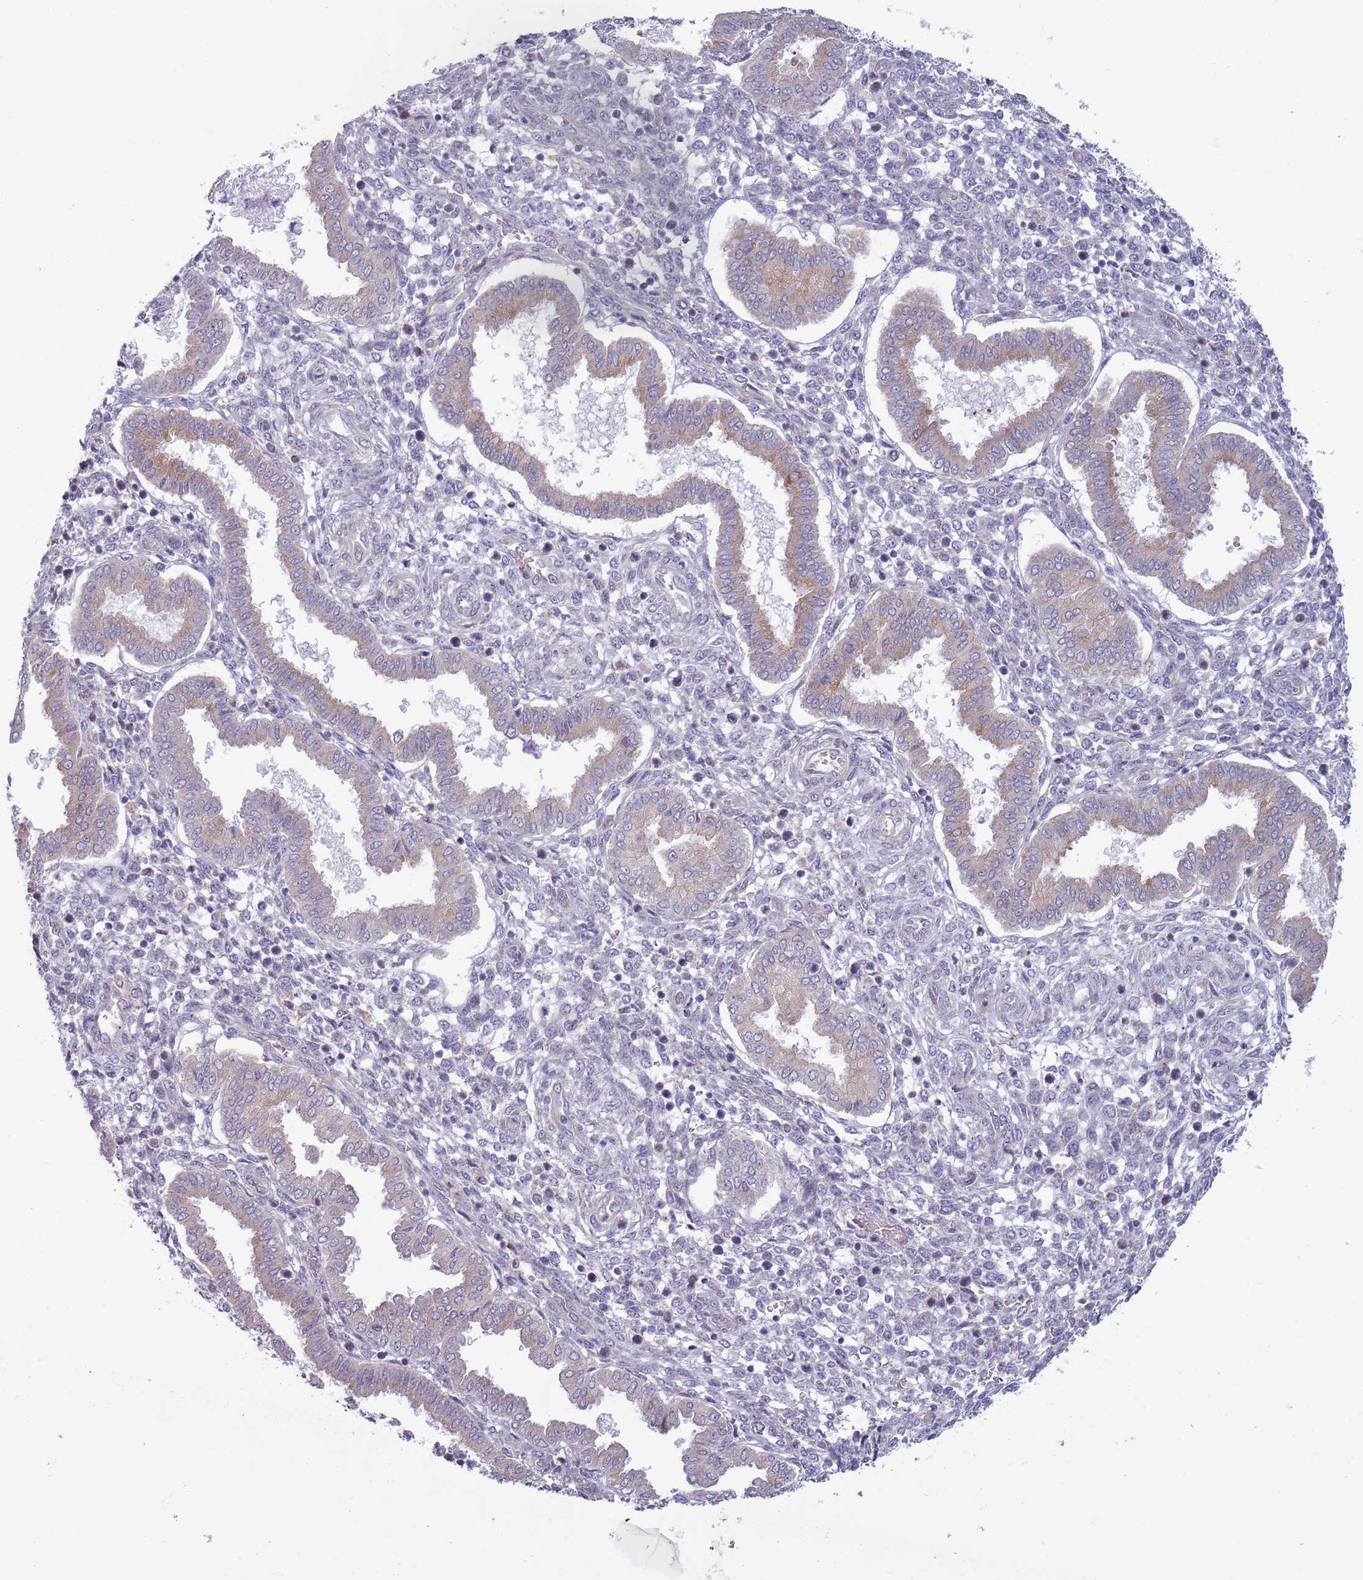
{"staining": {"intensity": "negative", "quantity": "none", "location": "none"}, "tissue": "endometrium", "cell_type": "Cells in endometrial stroma", "image_type": "normal", "snomed": [{"axis": "morphology", "description": "Normal tissue, NOS"}, {"axis": "topography", "description": "Endometrium"}], "caption": "An immunohistochemistry (IHC) image of benign endometrium is shown. There is no staining in cells in endometrial stroma of endometrium. (IHC, brightfield microscopy, high magnification).", "gene": "LTB", "patient": {"sex": "female", "age": 24}}